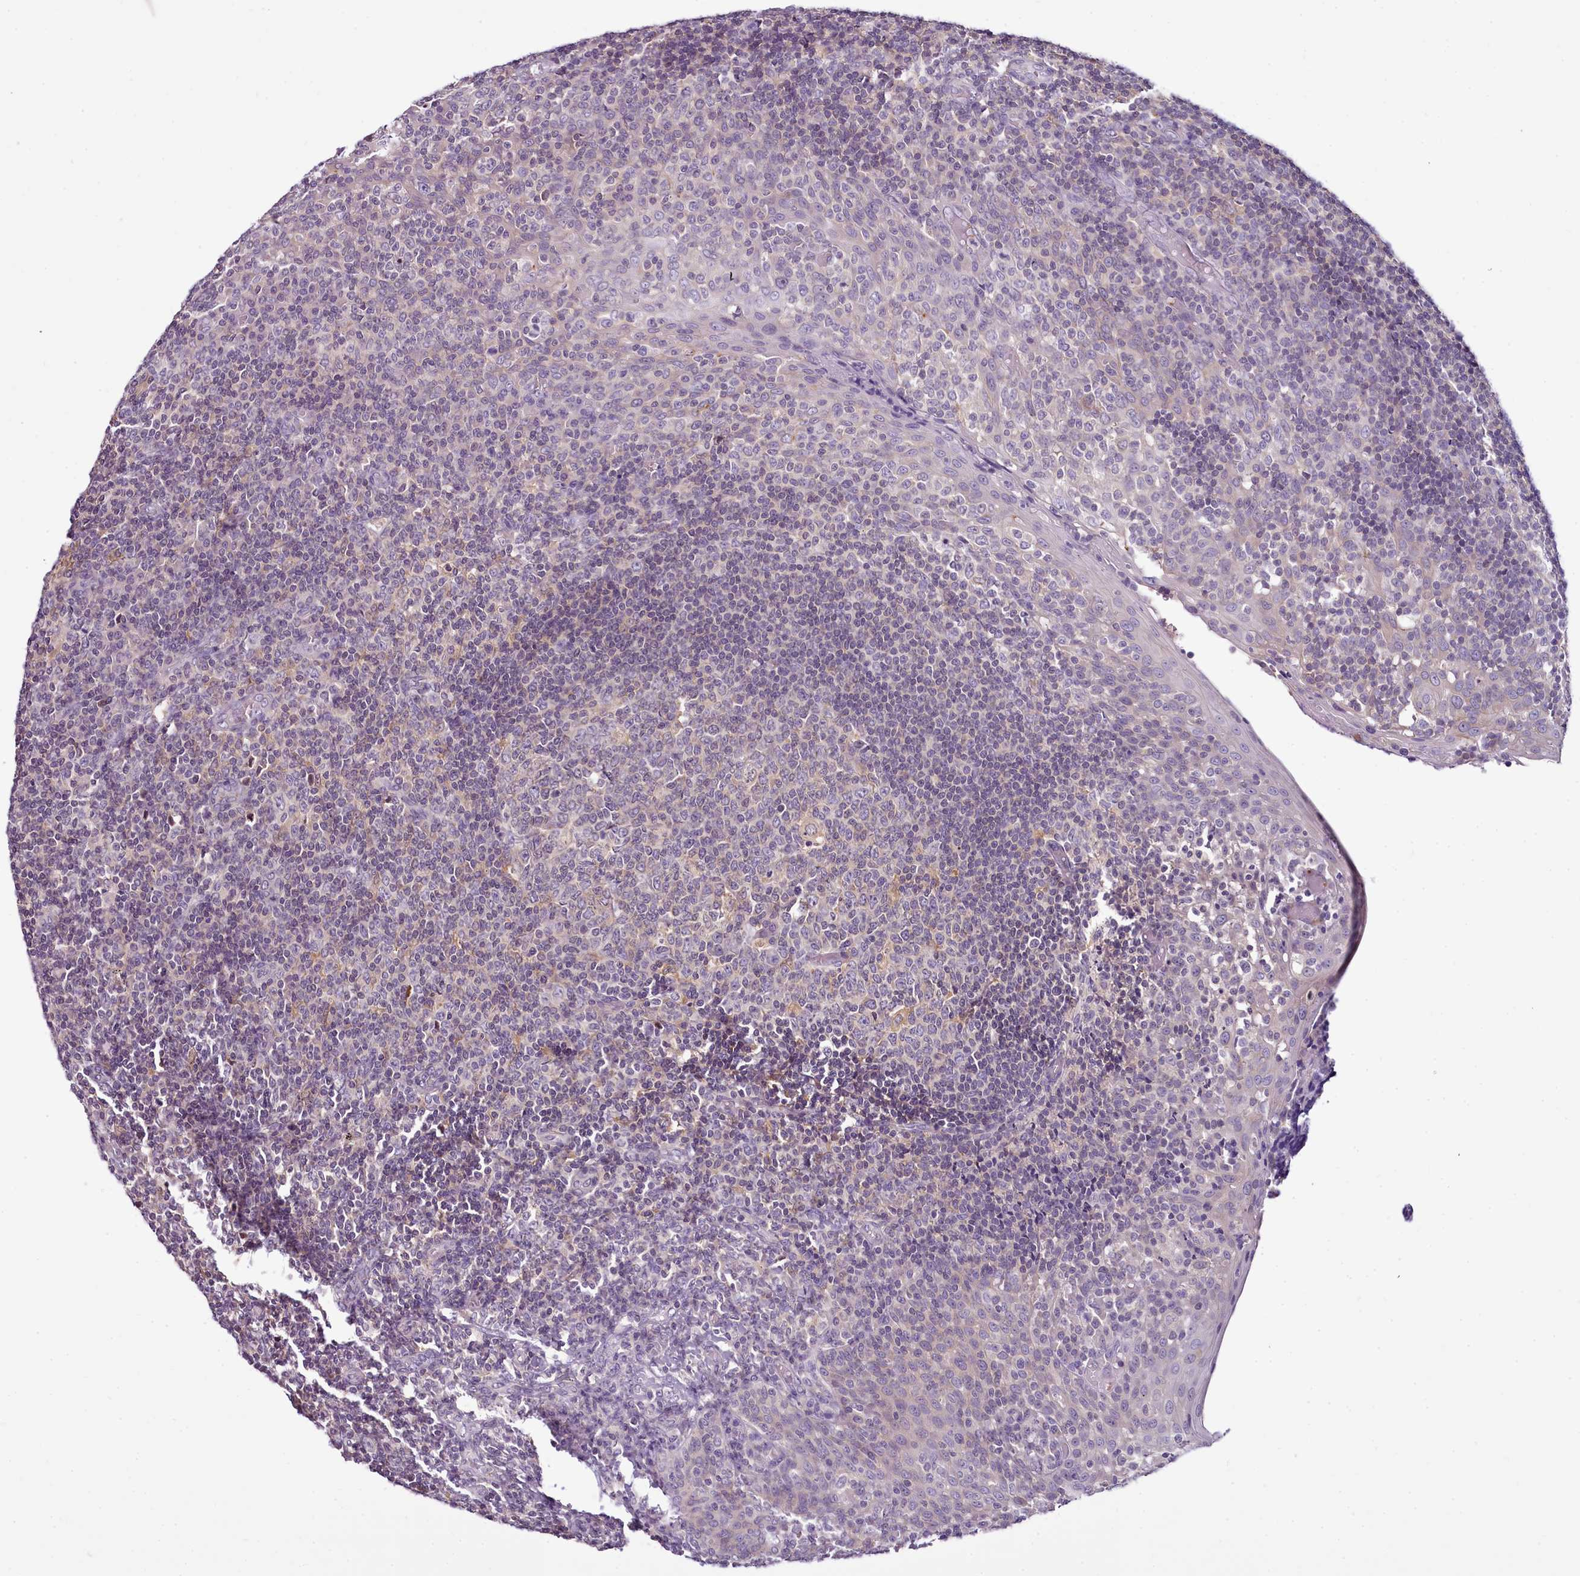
{"staining": {"intensity": "weak", "quantity": "<25%", "location": "cytoplasmic/membranous"}, "tissue": "tonsil", "cell_type": "Germinal center cells", "image_type": "normal", "snomed": [{"axis": "morphology", "description": "Normal tissue, NOS"}, {"axis": "topography", "description": "Tonsil"}], "caption": "Immunohistochemical staining of unremarkable human tonsil displays no significant positivity in germinal center cells.", "gene": "CAPN7", "patient": {"sex": "female", "age": 19}}